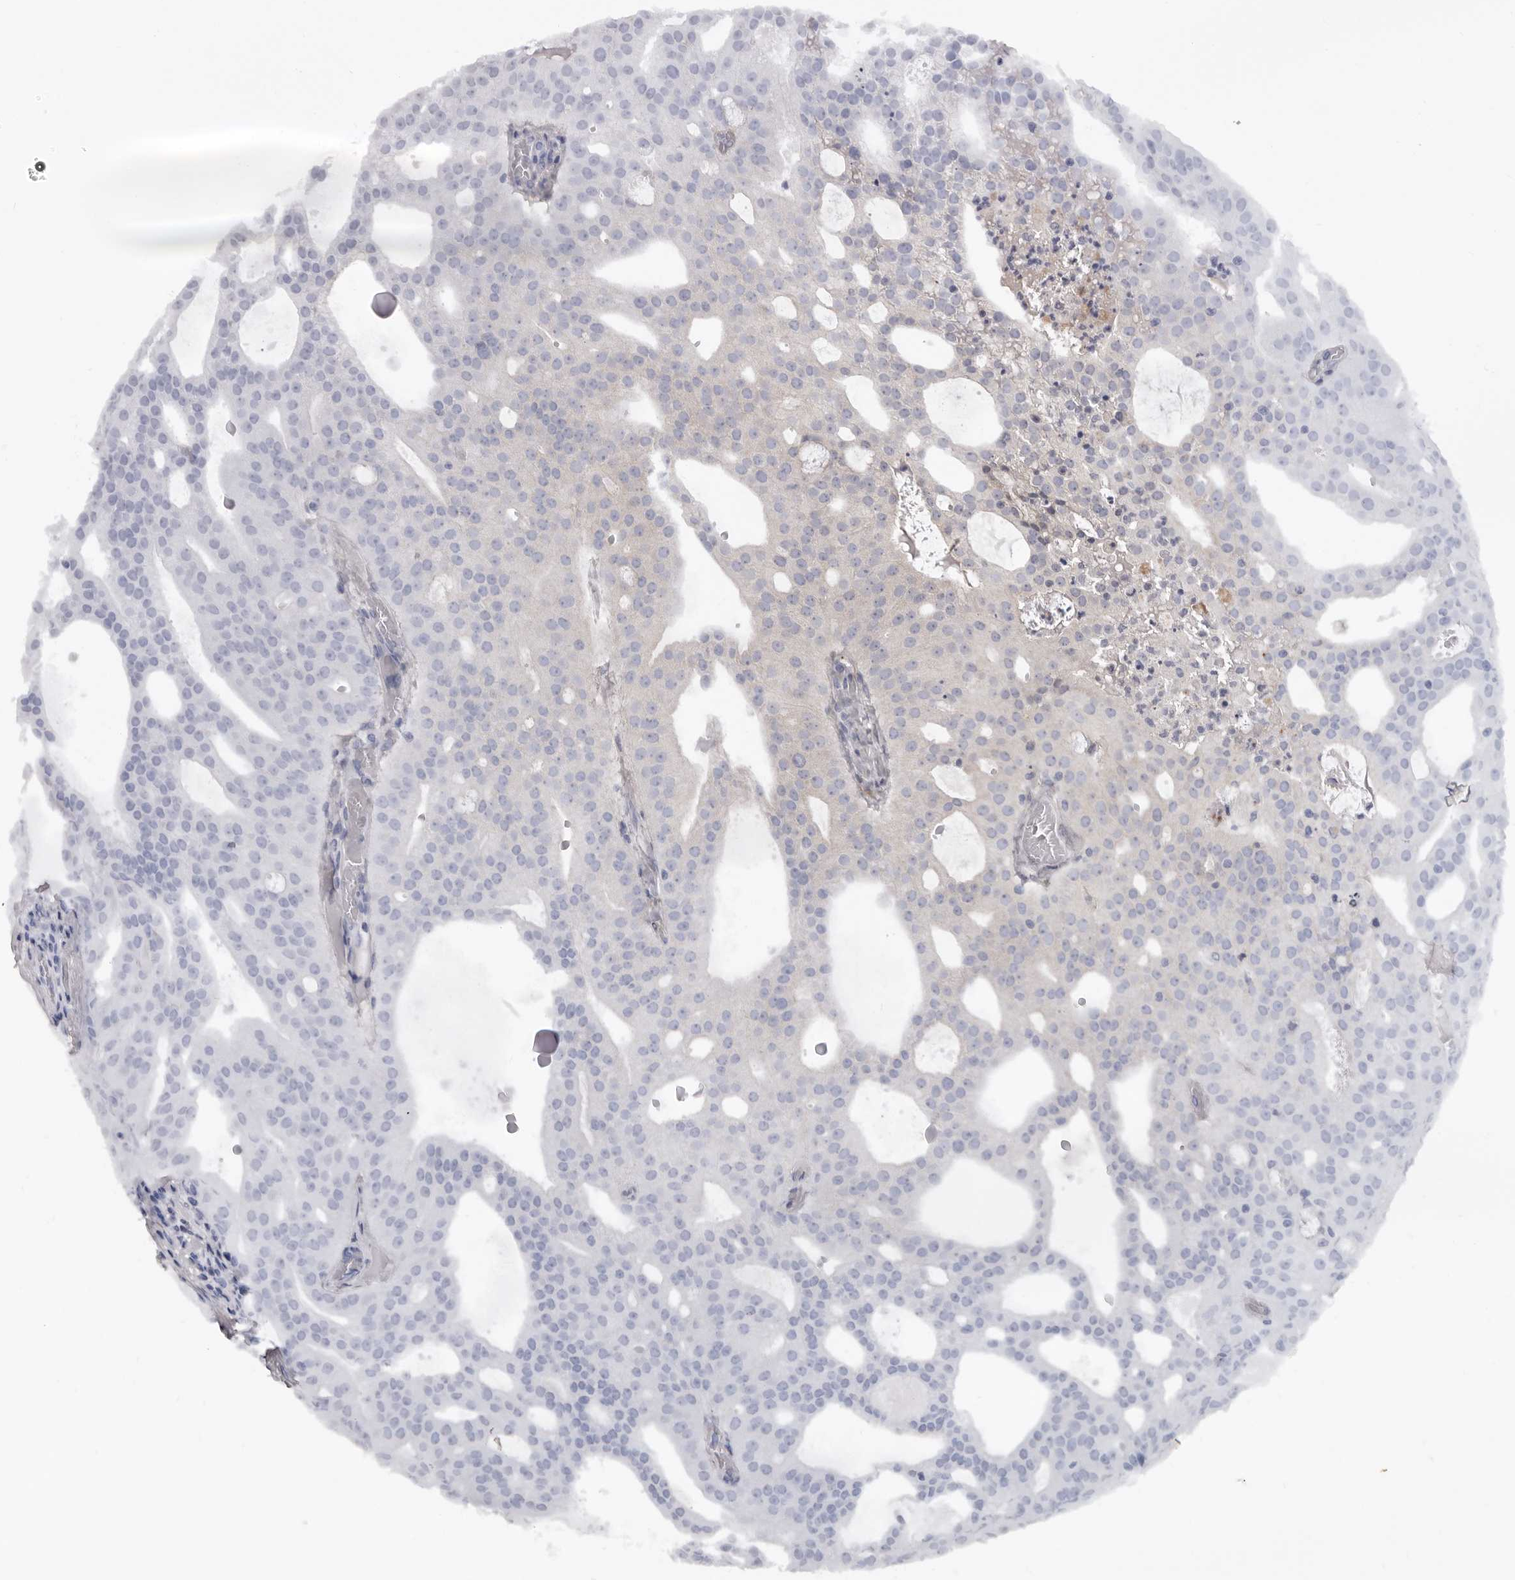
{"staining": {"intensity": "negative", "quantity": "none", "location": "none"}, "tissue": "prostate cancer", "cell_type": "Tumor cells", "image_type": "cancer", "snomed": [{"axis": "morphology", "description": "Adenocarcinoma, Medium grade"}, {"axis": "topography", "description": "Prostate"}], "caption": "The immunohistochemistry histopathology image has no significant positivity in tumor cells of prostate adenocarcinoma (medium-grade) tissue.", "gene": "KHDRBS2", "patient": {"sex": "male", "age": 88}}